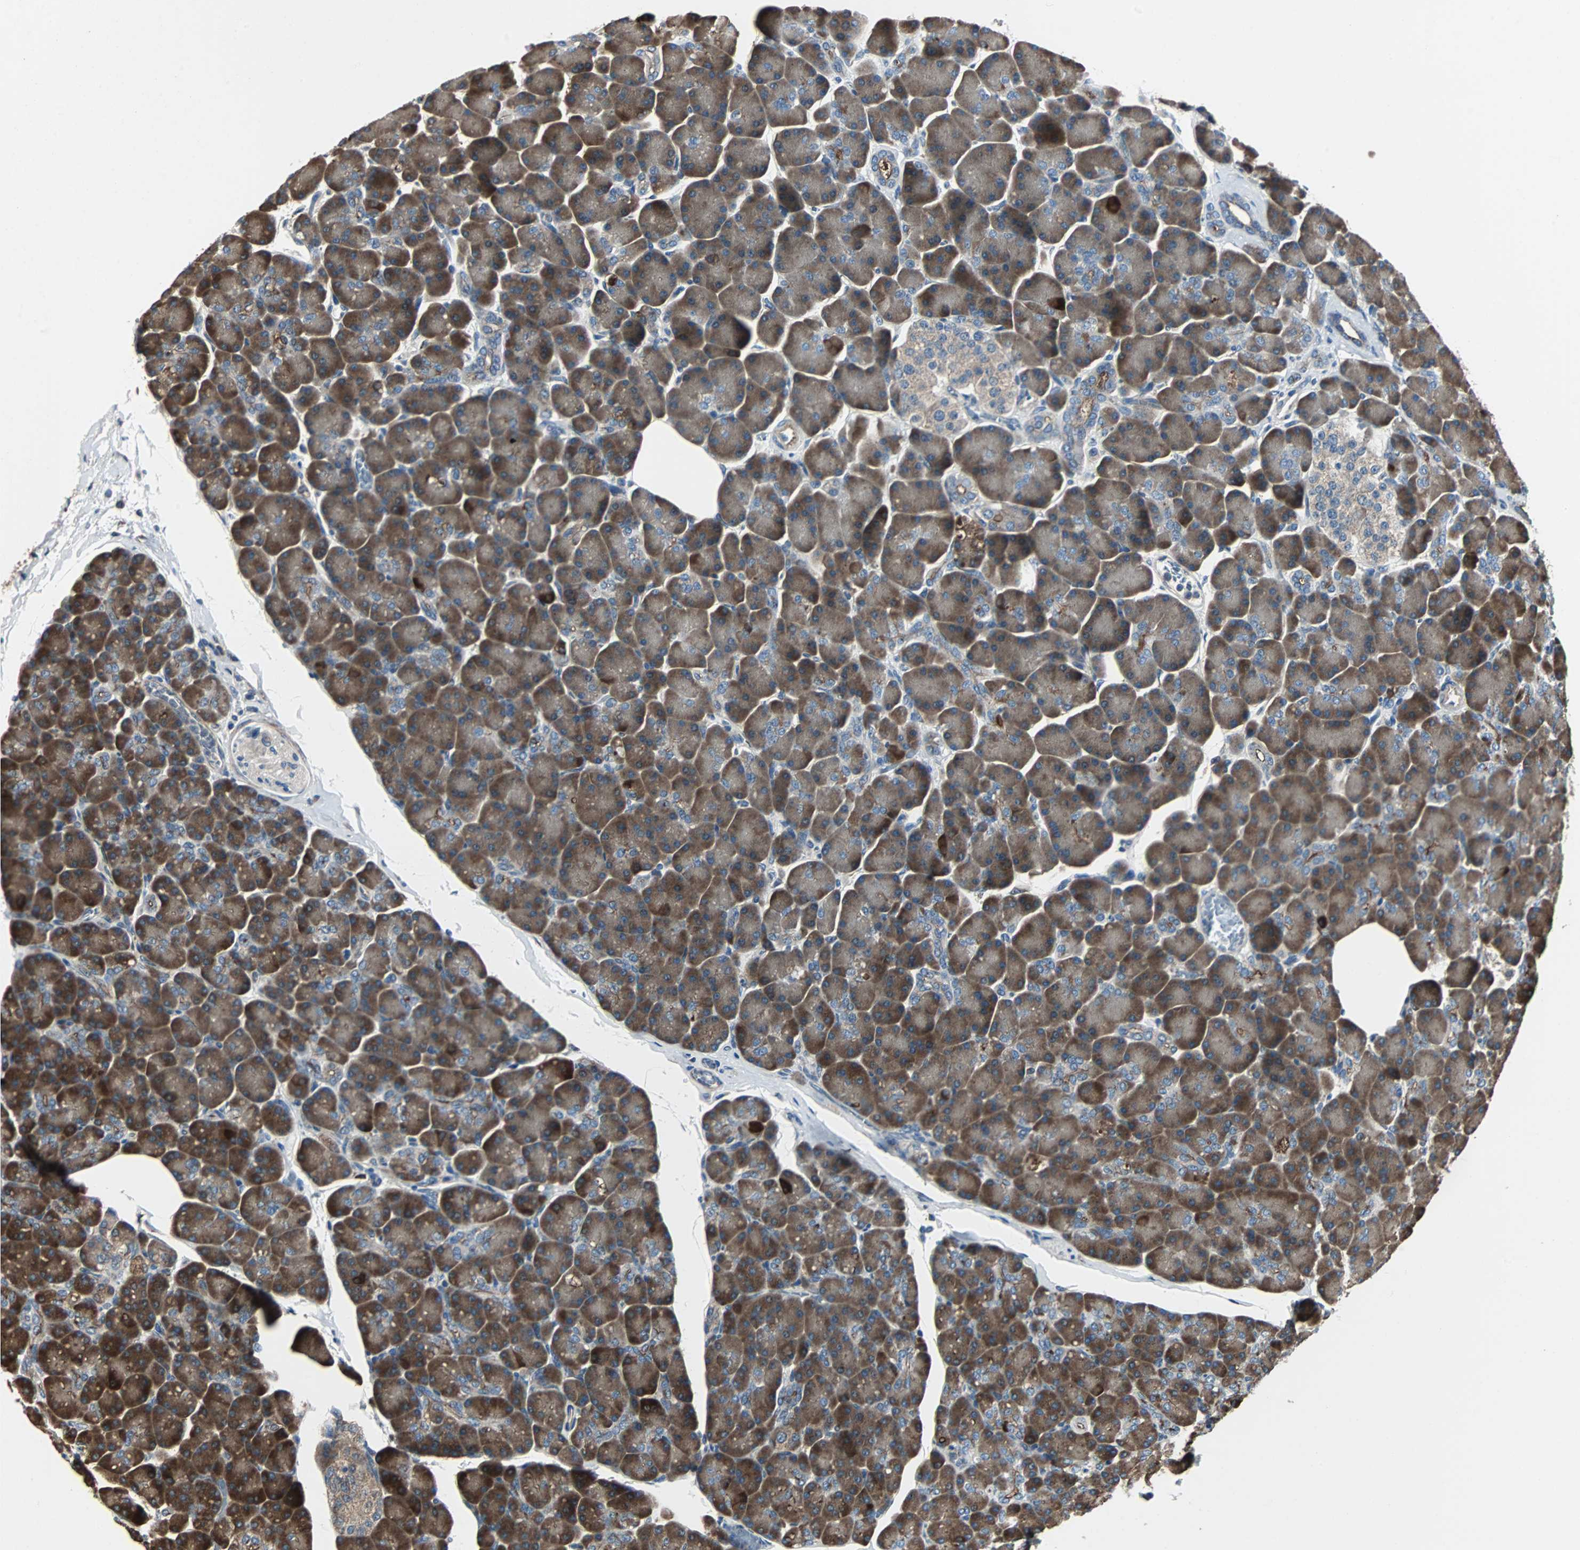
{"staining": {"intensity": "strong", "quantity": ">75%", "location": "cytoplasmic/membranous"}, "tissue": "pancreas", "cell_type": "Exocrine glandular cells", "image_type": "normal", "snomed": [{"axis": "morphology", "description": "Normal tissue, NOS"}, {"axis": "topography", "description": "Pancreas"}], "caption": "Protein positivity by immunohistochemistry shows strong cytoplasmic/membranous positivity in approximately >75% of exocrine glandular cells in benign pancreas. Immunohistochemistry stains the protein of interest in brown and the nuclei are stained blue.", "gene": "CHP1", "patient": {"sex": "female", "age": 43}}